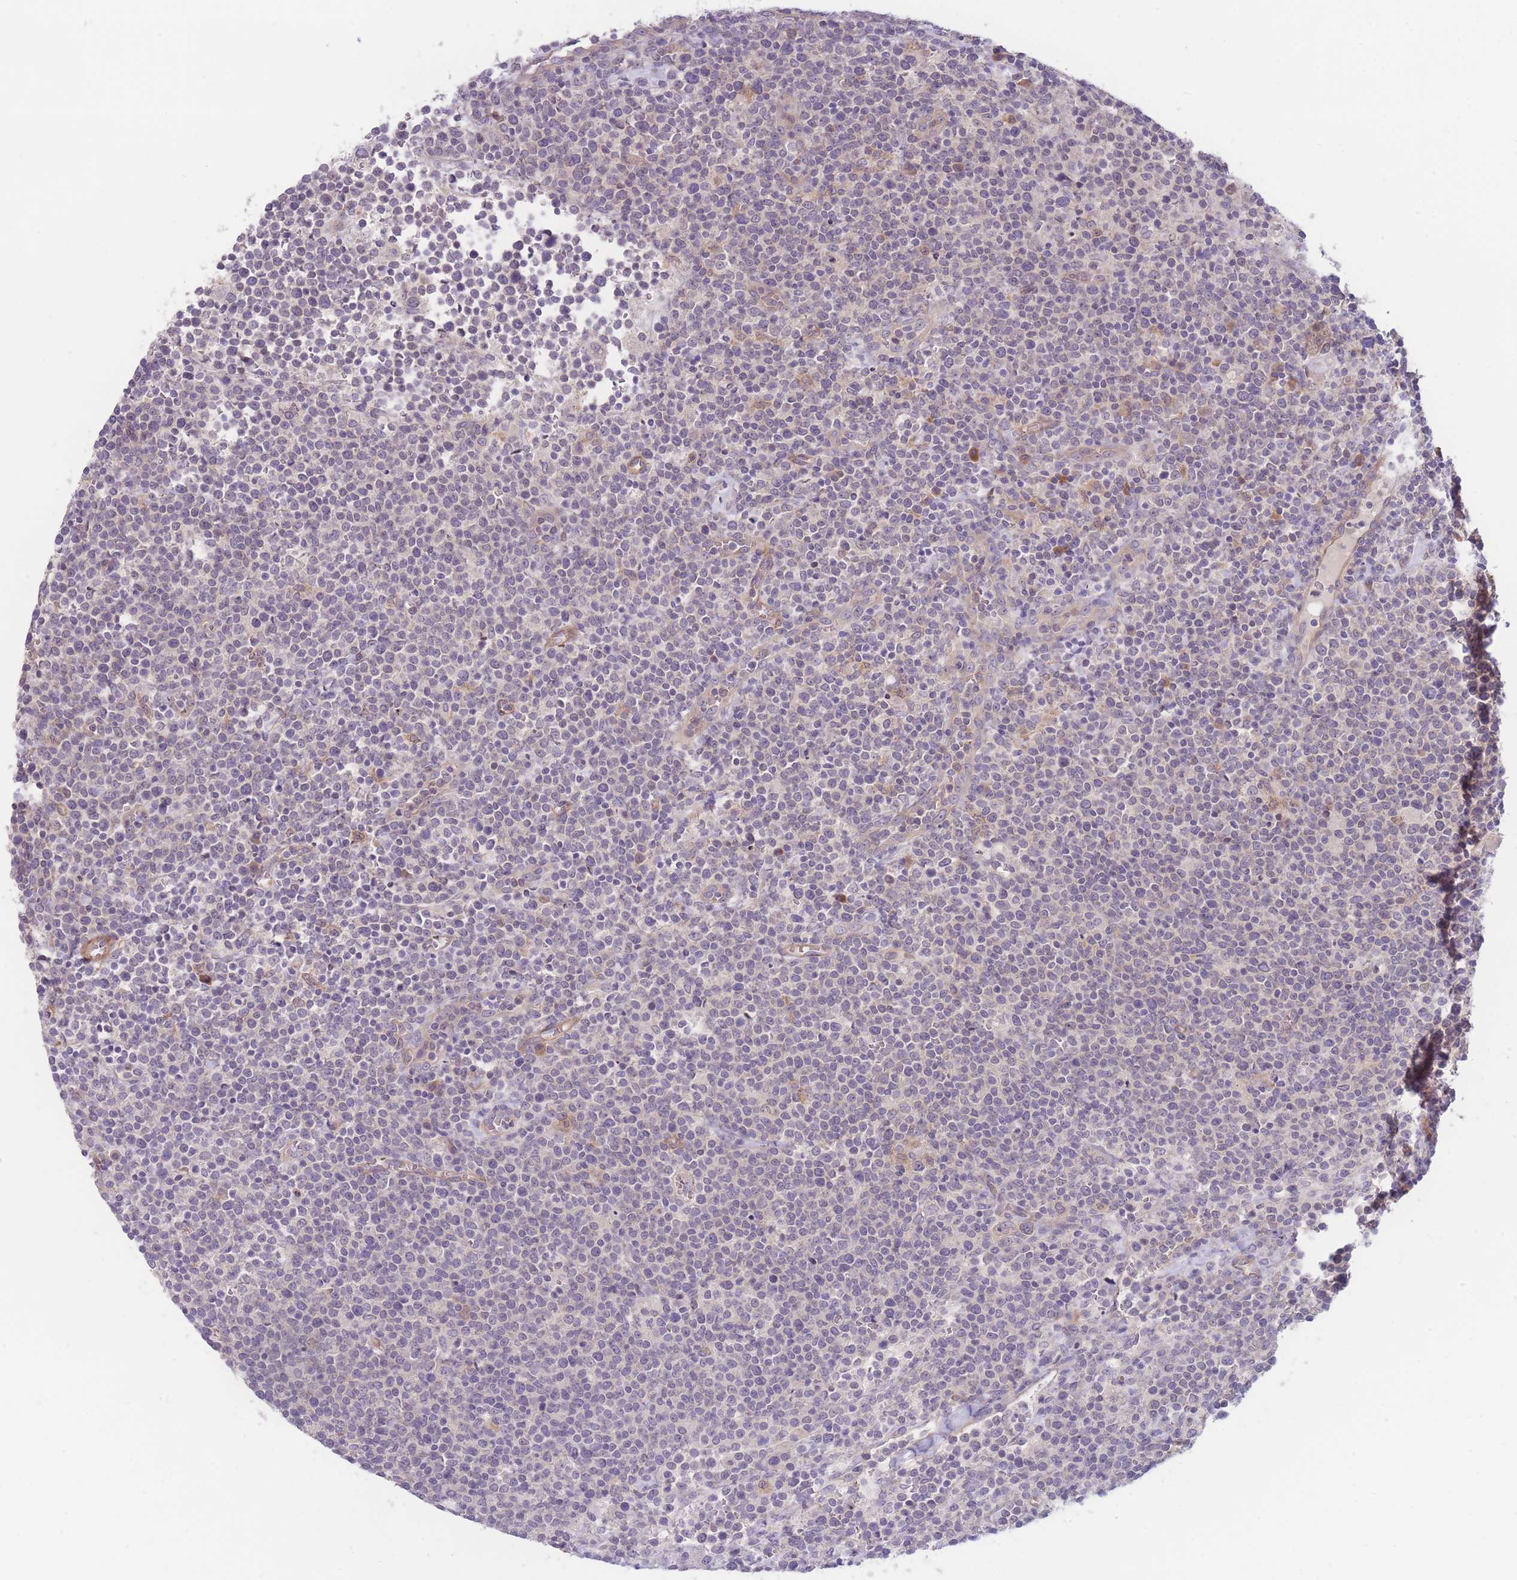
{"staining": {"intensity": "negative", "quantity": "none", "location": "none"}, "tissue": "lymphoma", "cell_type": "Tumor cells", "image_type": "cancer", "snomed": [{"axis": "morphology", "description": "Malignant lymphoma, non-Hodgkin's type, High grade"}, {"axis": "topography", "description": "Lymph node"}], "caption": "Immunohistochemistry (IHC) micrograph of neoplastic tissue: high-grade malignant lymphoma, non-Hodgkin's type stained with DAB (3,3'-diaminobenzidine) demonstrates no significant protein positivity in tumor cells. Nuclei are stained in blue.", "gene": "WDR93", "patient": {"sex": "male", "age": 61}}